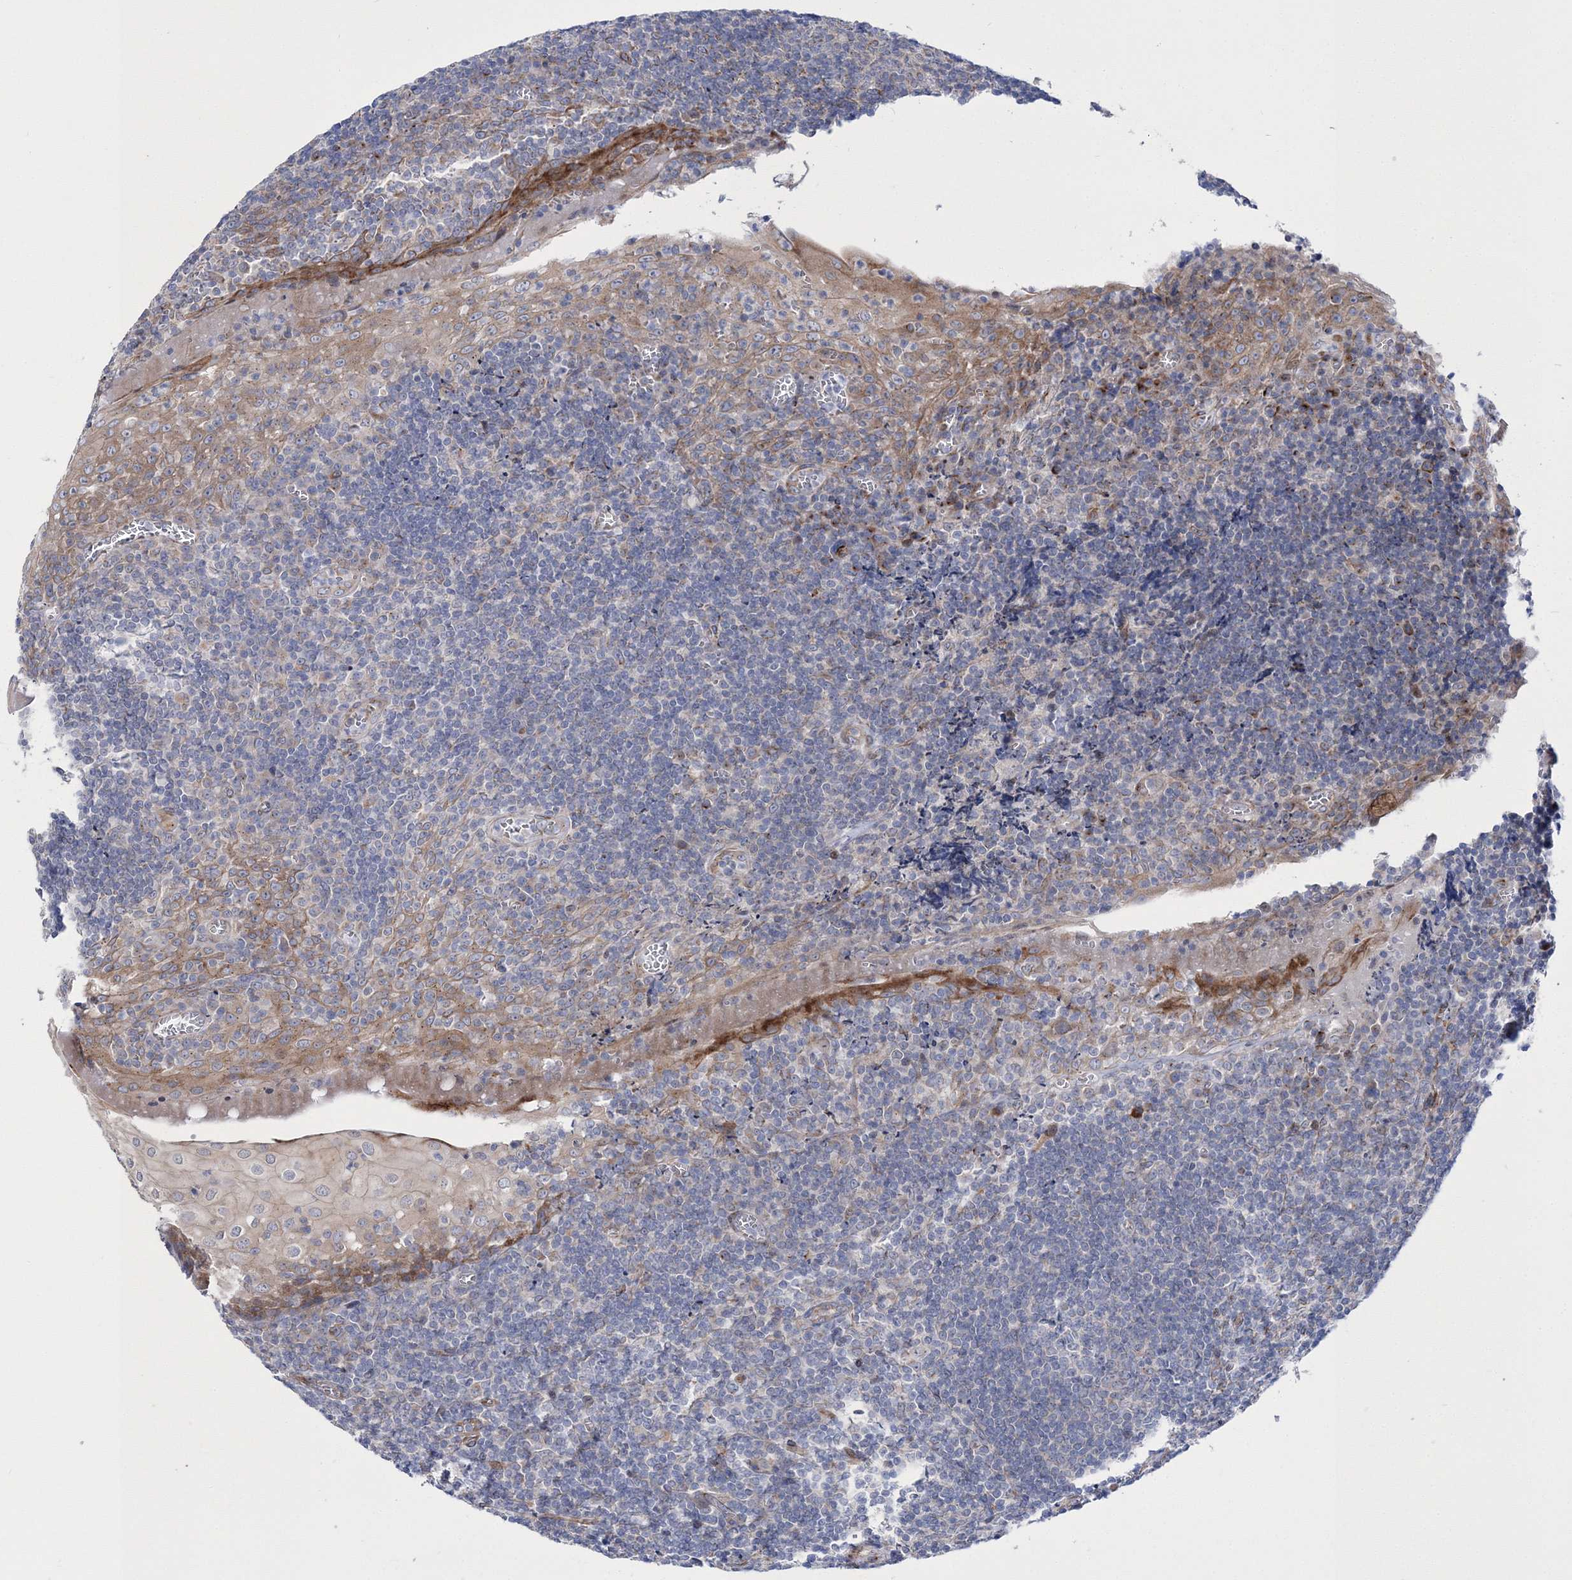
{"staining": {"intensity": "negative", "quantity": "none", "location": "none"}, "tissue": "tonsil", "cell_type": "Germinal center cells", "image_type": "normal", "snomed": [{"axis": "morphology", "description": "Normal tissue, NOS"}, {"axis": "topography", "description": "Tonsil"}], "caption": "The micrograph shows no staining of germinal center cells in normal tonsil.", "gene": "ARHGAP32", "patient": {"sex": "male", "age": 37}}